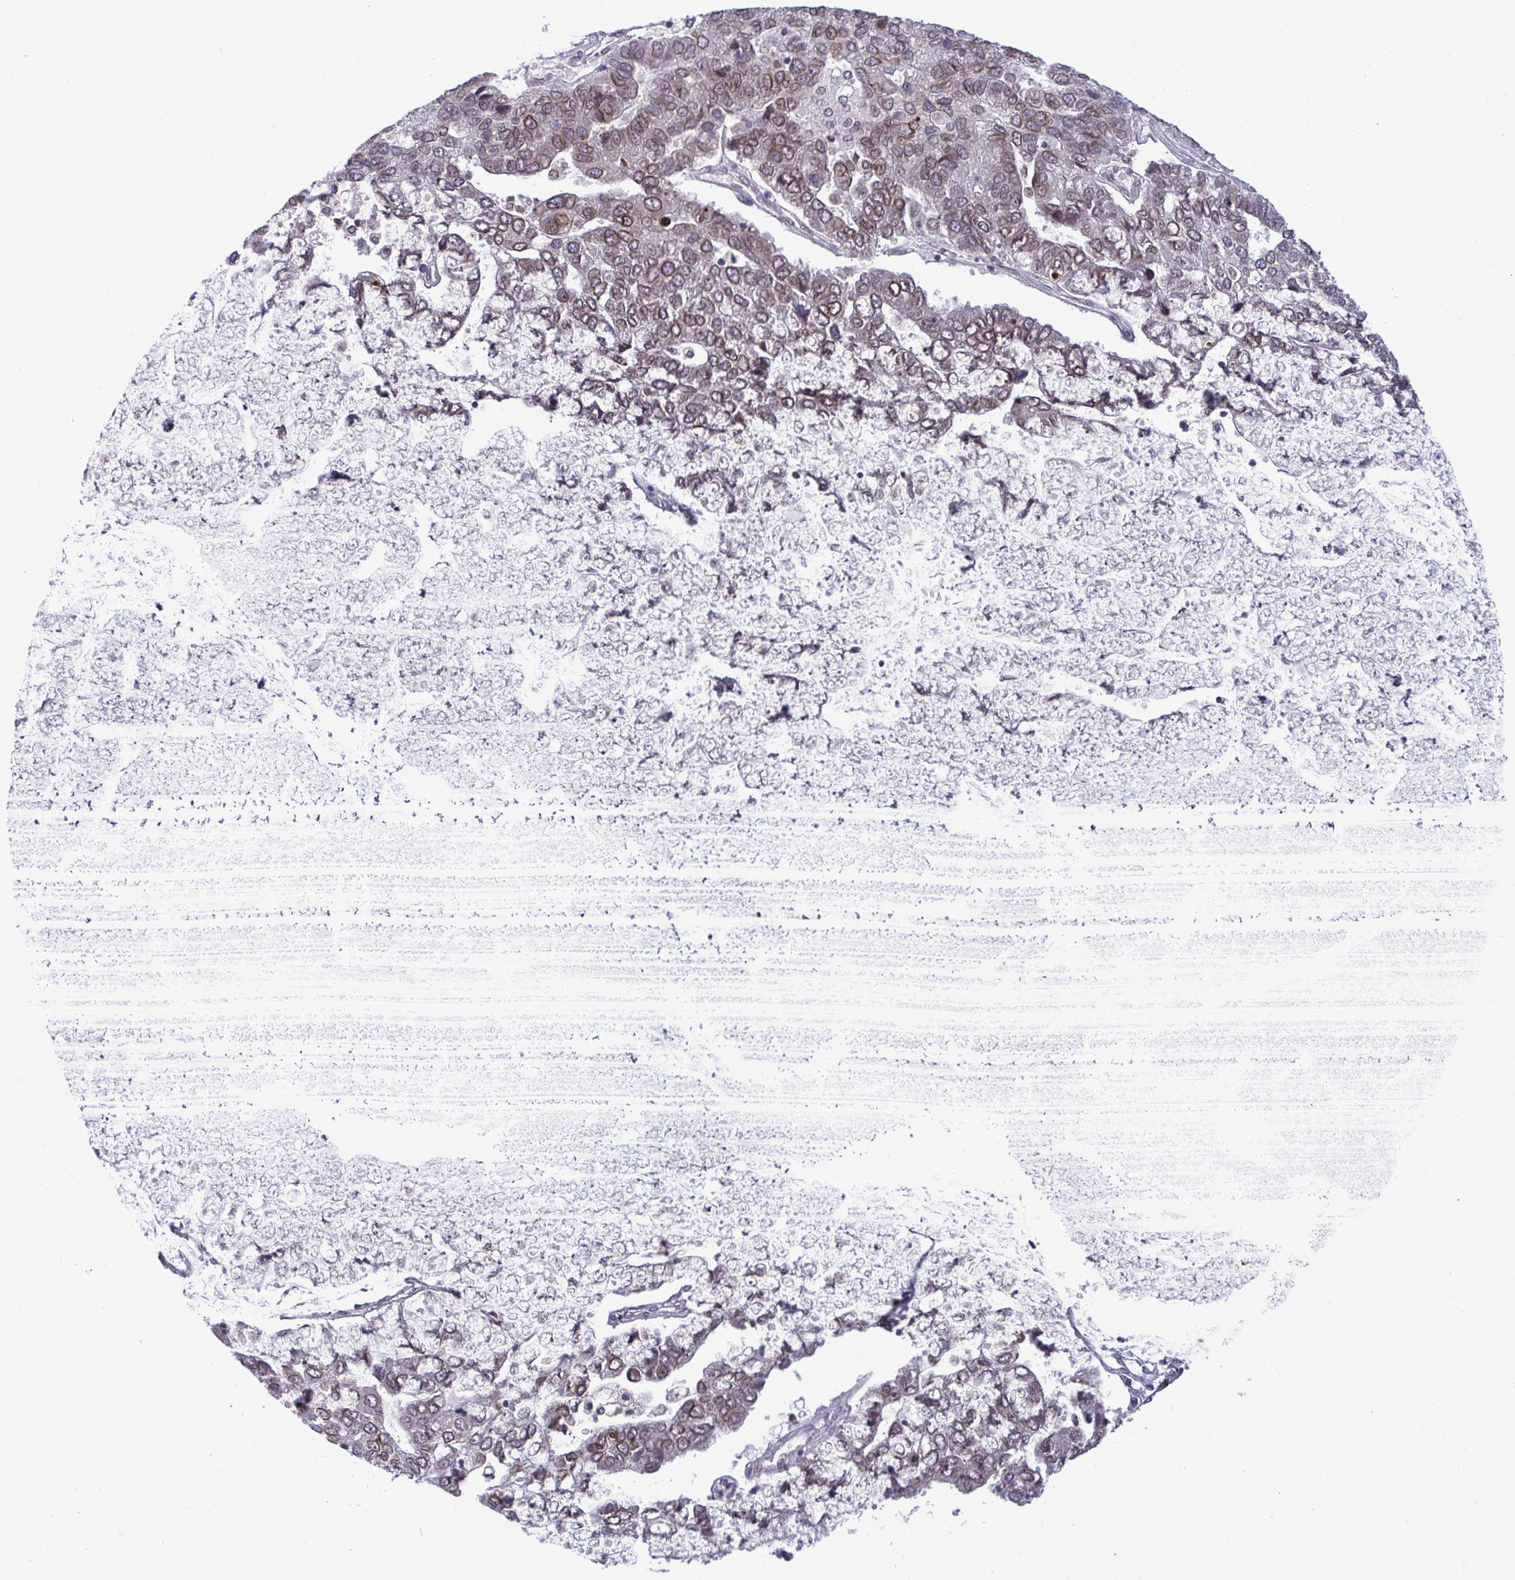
{"staining": {"intensity": "moderate", "quantity": ">75%", "location": "cytoplasmic/membranous,nuclear"}, "tissue": "pancreatic cancer", "cell_type": "Tumor cells", "image_type": "cancer", "snomed": [{"axis": "morphology", "description": "Adenocarcinoma, NOS"}, {"axis": "topography", "description": "Pancreas"}], "caption": "Immunohistochemistry (DAB) staining of pancreatic cancer shows moderate cytoplasmic/membranous and nuclear protein staining in about >75% of tumor cells. (Stains: DAB (3,3'-diaminobenzidine) in brown, nuclei in blue, Microscopy: brightfield microscopy at high magnification).", "gene": "RANBP2", "patient": {"sex": "female", "age": 61}}